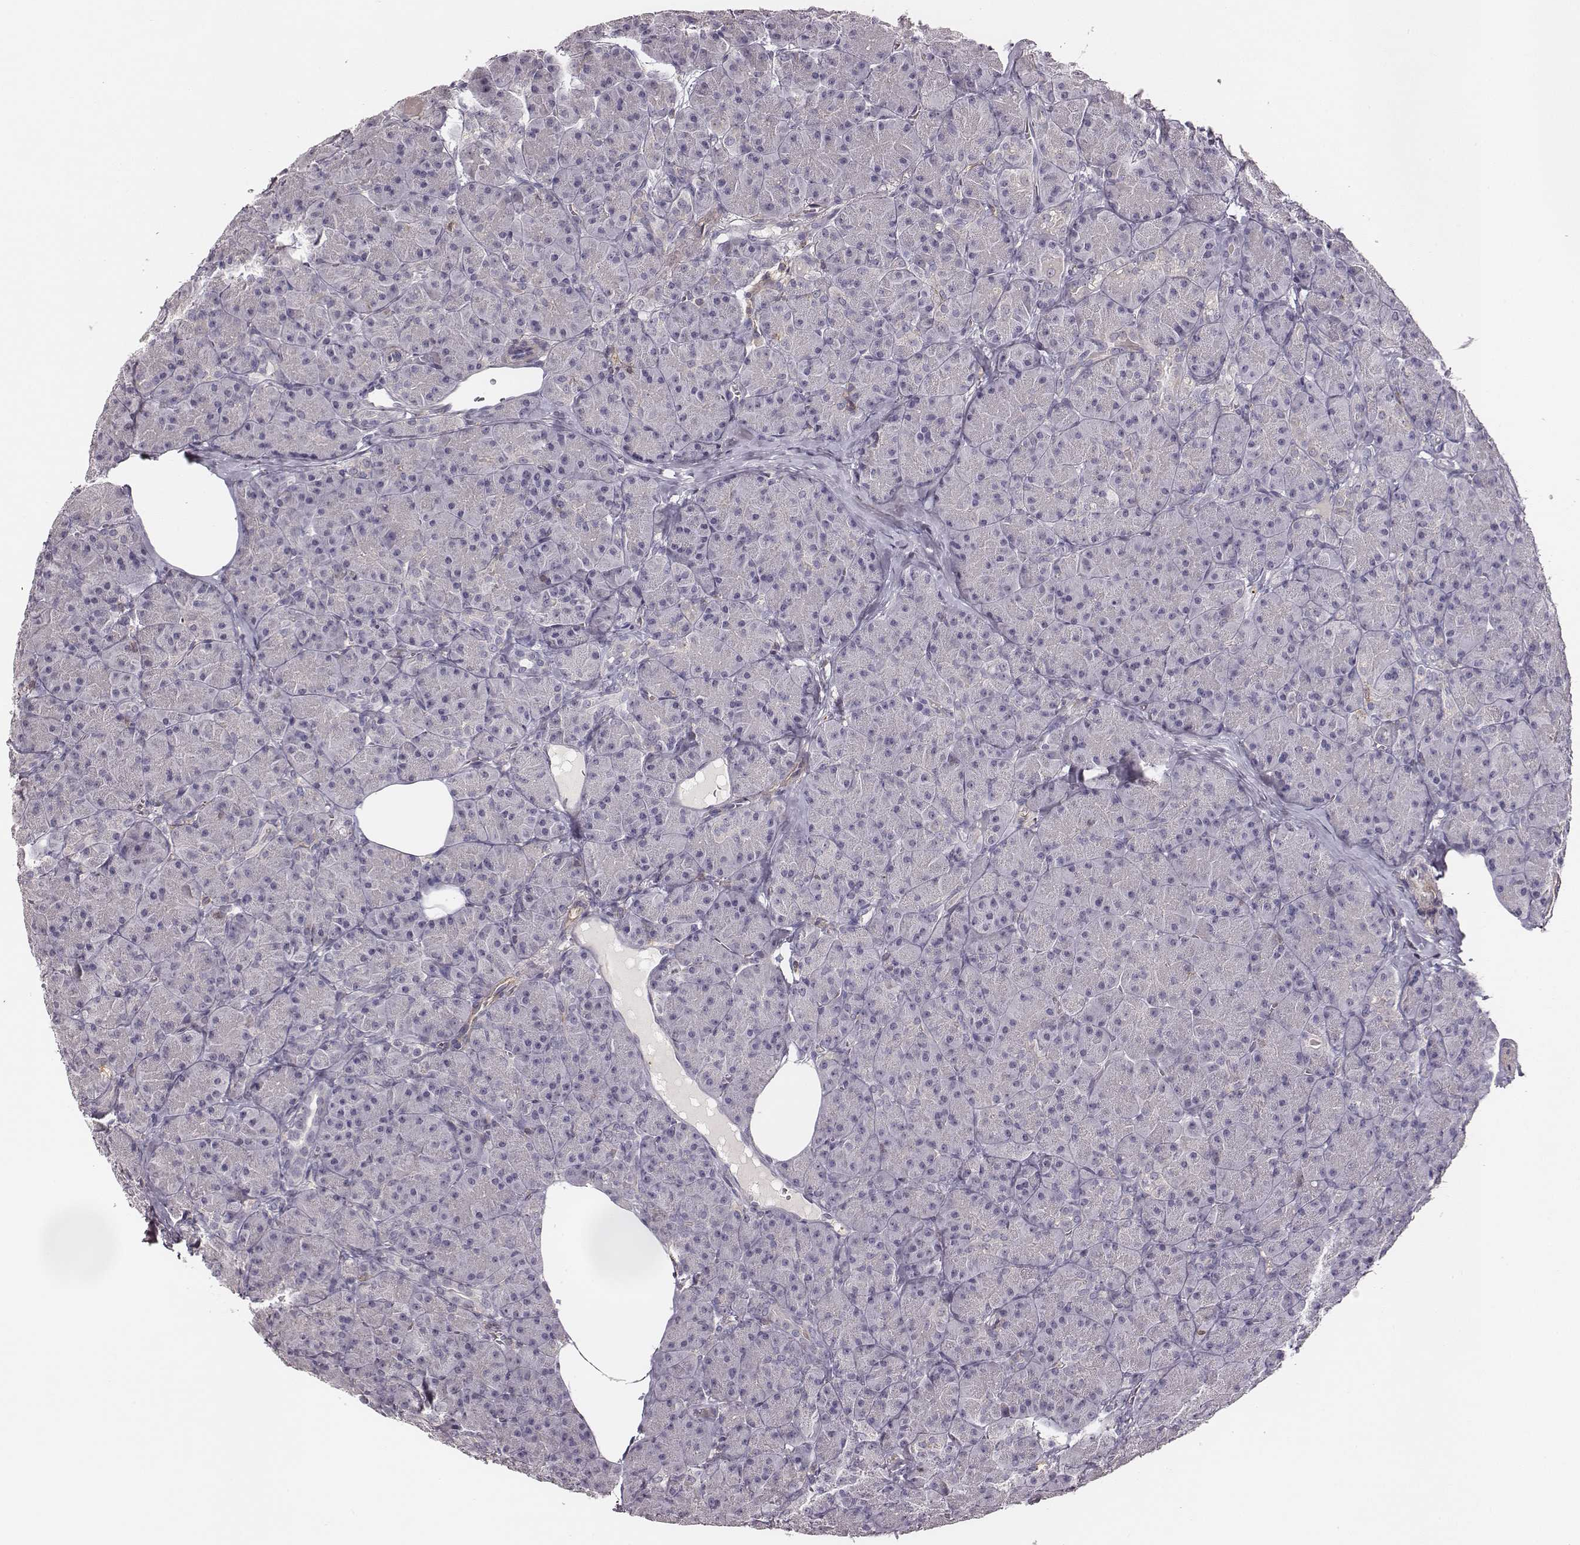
{"staining": {"intensity": "negative", "quantity": "none", "location": "none"}, "tissue": "pancreas", "cell_type": "Exocrine glandular cells", "image_type": "normal", "snomed": [{"axis": "morphology", "description": "Normal tissue, NOS"}, {"axis": "topography", "description": "Pancreas"}], "caption": "Exocrine glandular cells show no significant expression in benign pancreas. Brightfield microscopy of immunohistochemistry stained with DAB (brown) and hematoxylin (blue), captured at high magnification.", "gene": "ZYX", "patient": {"sex": "male", "age": 57}}